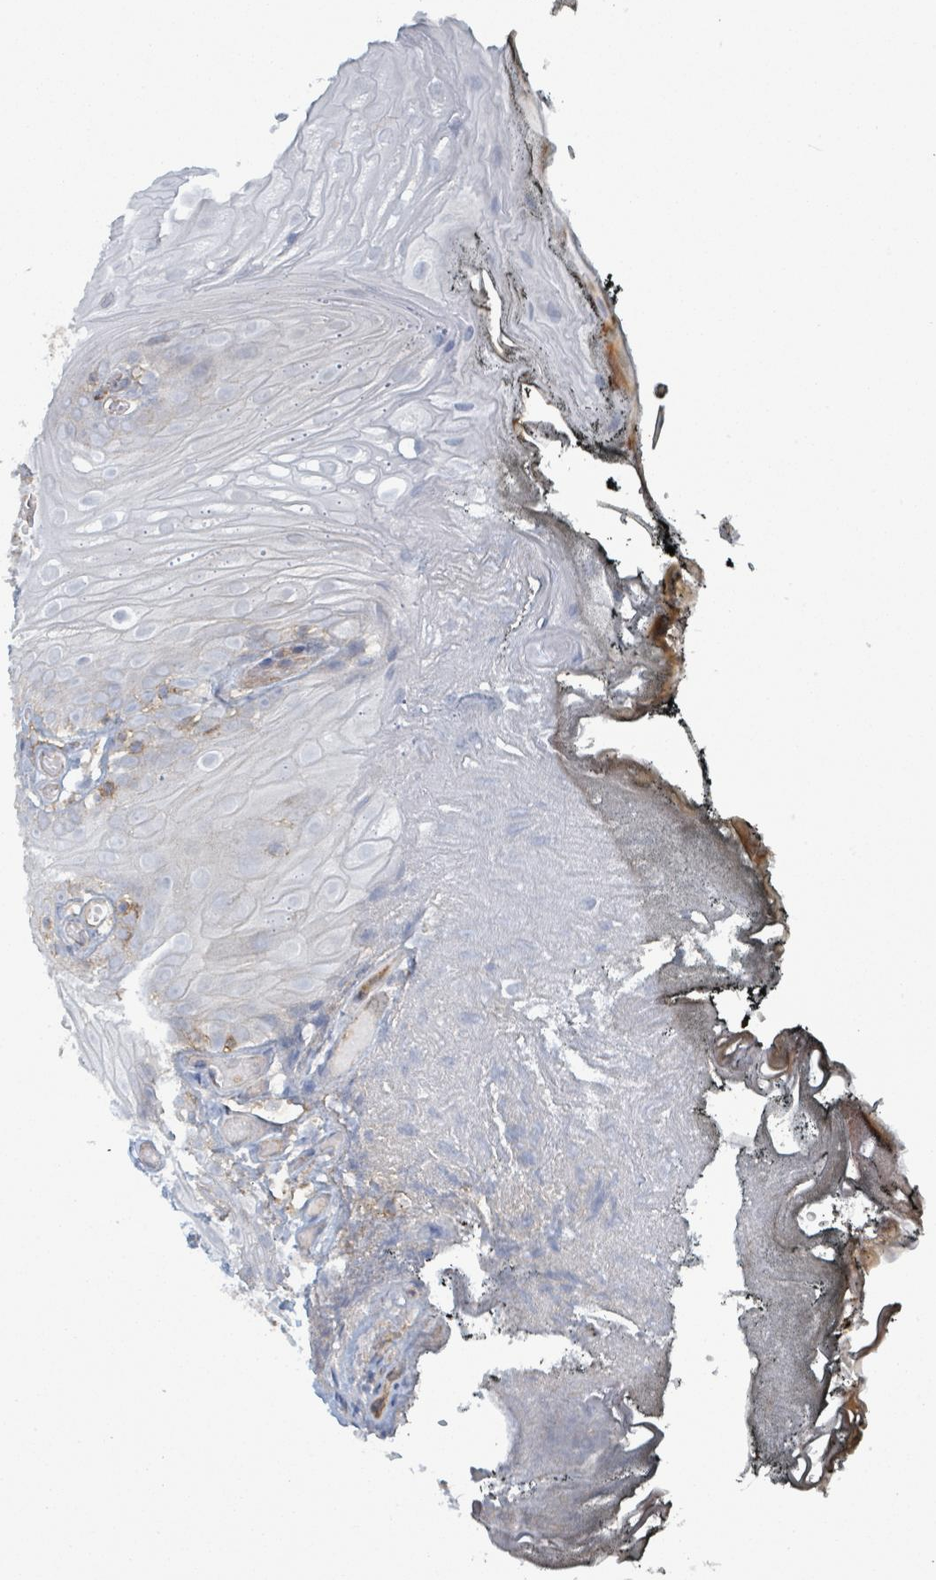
{"staining": {"intensity": "moderate", "quantity": "<25%", "location": "cytoplasmic/membranous"}, "tissue": "oral mucosa", "cell_type": "Squamous epithelial cells", "image_type": "normal", "snomed": [{"axis": "morphology", "description": "Normal tissue, NOS"}, {"axis": "morphology", "description": "Squamous cell carcinoma, NOS"}, {"axis": "topography", "description": "Oral tissue"}, {"axis": "topography", "description": "Head-Neck"}], "caption": "Immunohistochemical staining of normal oral mucosa shows low levels of moderate cytoplasmic/membranous expression in about <25% of squamous epithelial cells. (DAB (3,3'-diaminobenzidine) IHC with brightfield microscopy, high magnification).", "gene": "TNFRSF14", "patient": {"sex": "female", "age": 81}}